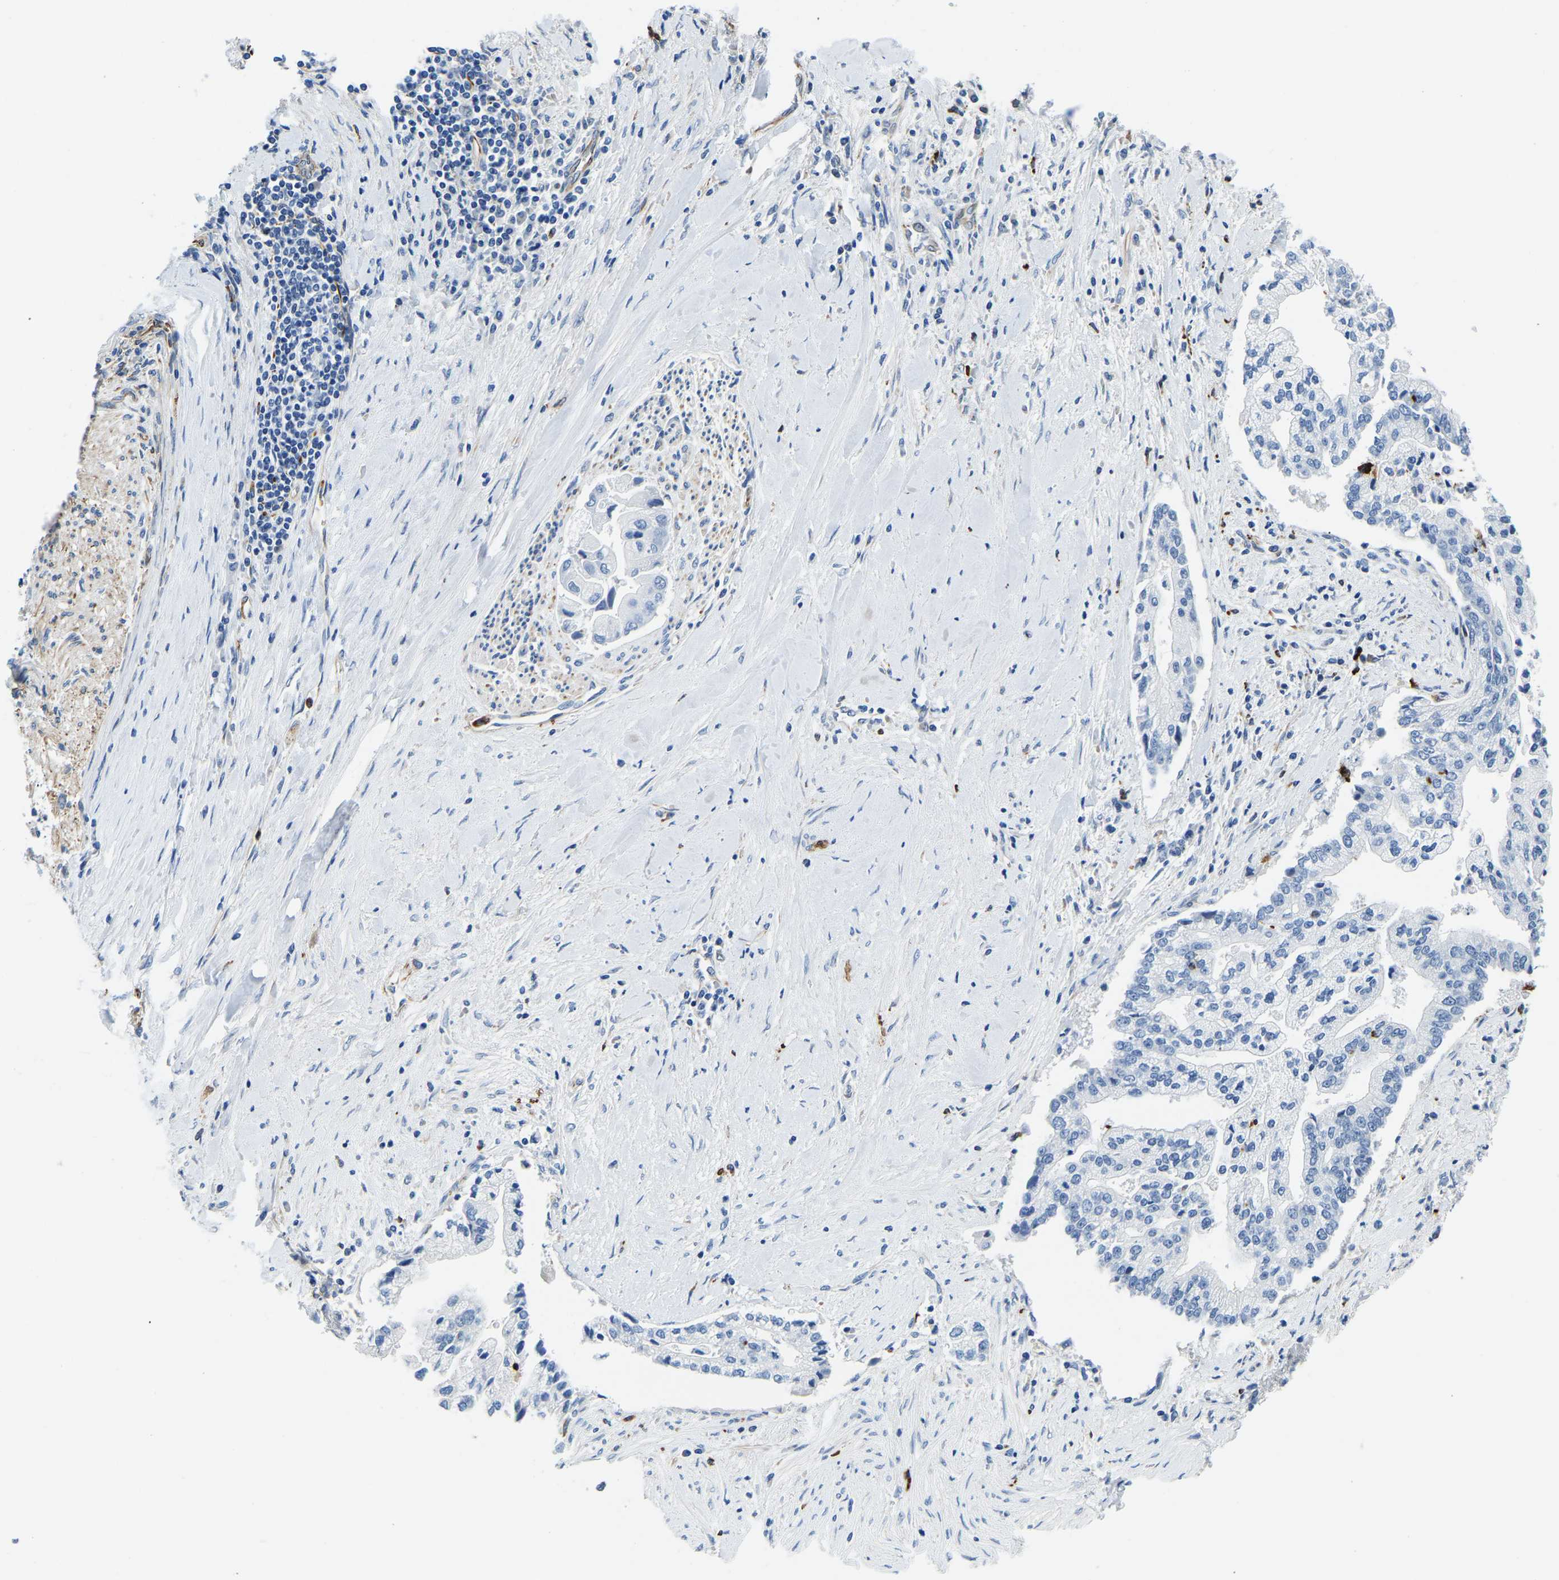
{"staining": {"intensity": "negative", "quantity": "none", "location": "none"}, "tissue": "liver cancer", "cell_type": "Tumor cells", "image_type": "cancer", "snomed": [{"axis": "morphology", "description": "Cholangiocarcinoma"}, {"axis": "topography", "description": "Liver"}], "caption": "This is an IHC image of liver cancer (cholangiocarcinoma). There is no staining in tumor cells.", "gene": "MS4A3", "patient": {"sex": "male", "age": 50}}